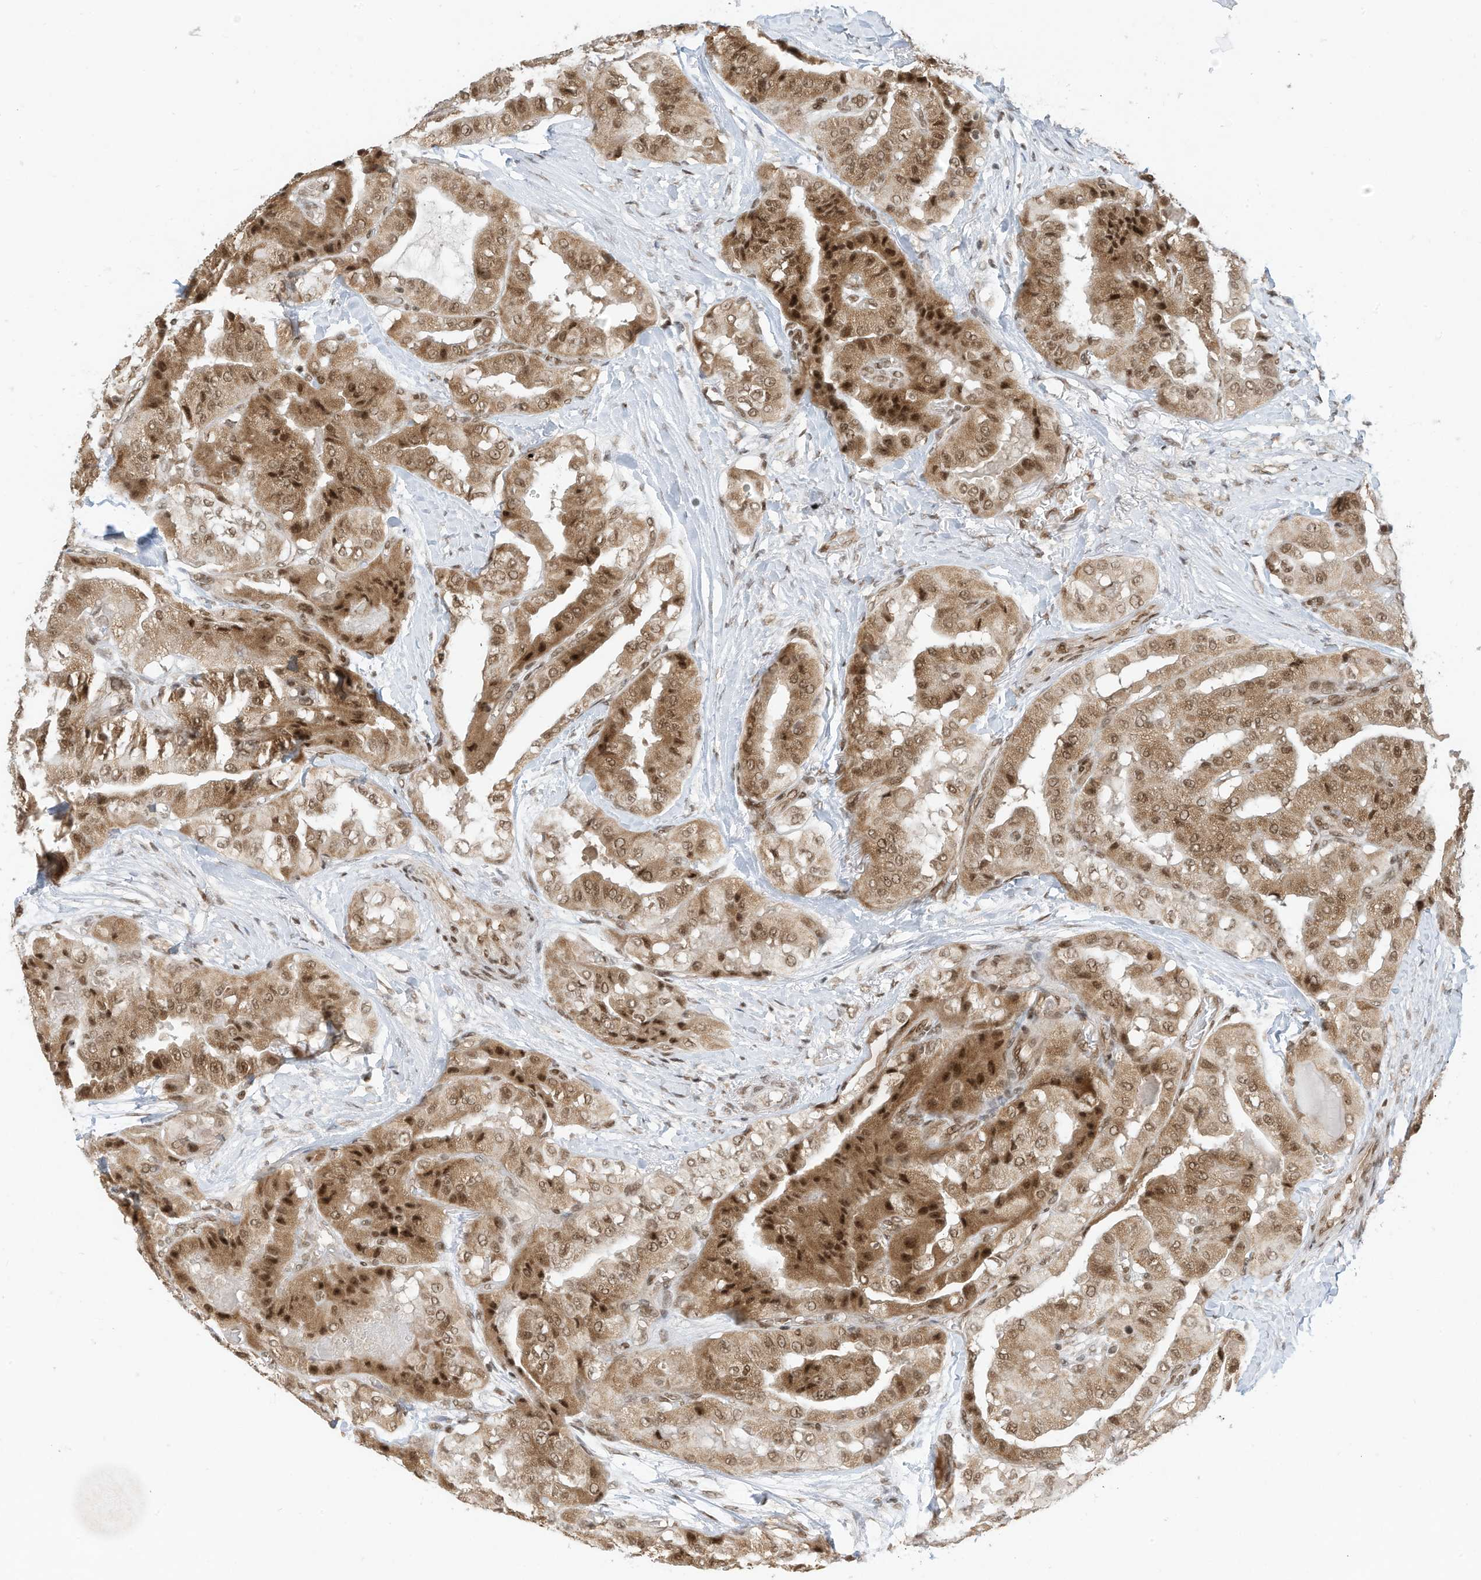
{"staining": {"intensity": "strong", "quantity": "25%-75%", "location": "cytoplasmic/membranous,nuclear"}, "tissue": "thyroid cancer", "cell_type": "Tumor cells", "image_type": "cancer", "snomed": [{"axis": "morphology", "description": "Papillary adenocarcinoma, NOS"}, {"axis": "topography", "description": "Thyroid gland"}], "caption": "Strong cytoplasmic/membranous and nuclear protein expression is present in about 25%-75% of tumor cells in papillary adenocarcinoma (thyroid).", "gene": "AURKAIP1", "patient": {"sex": "female", "age": 59}}